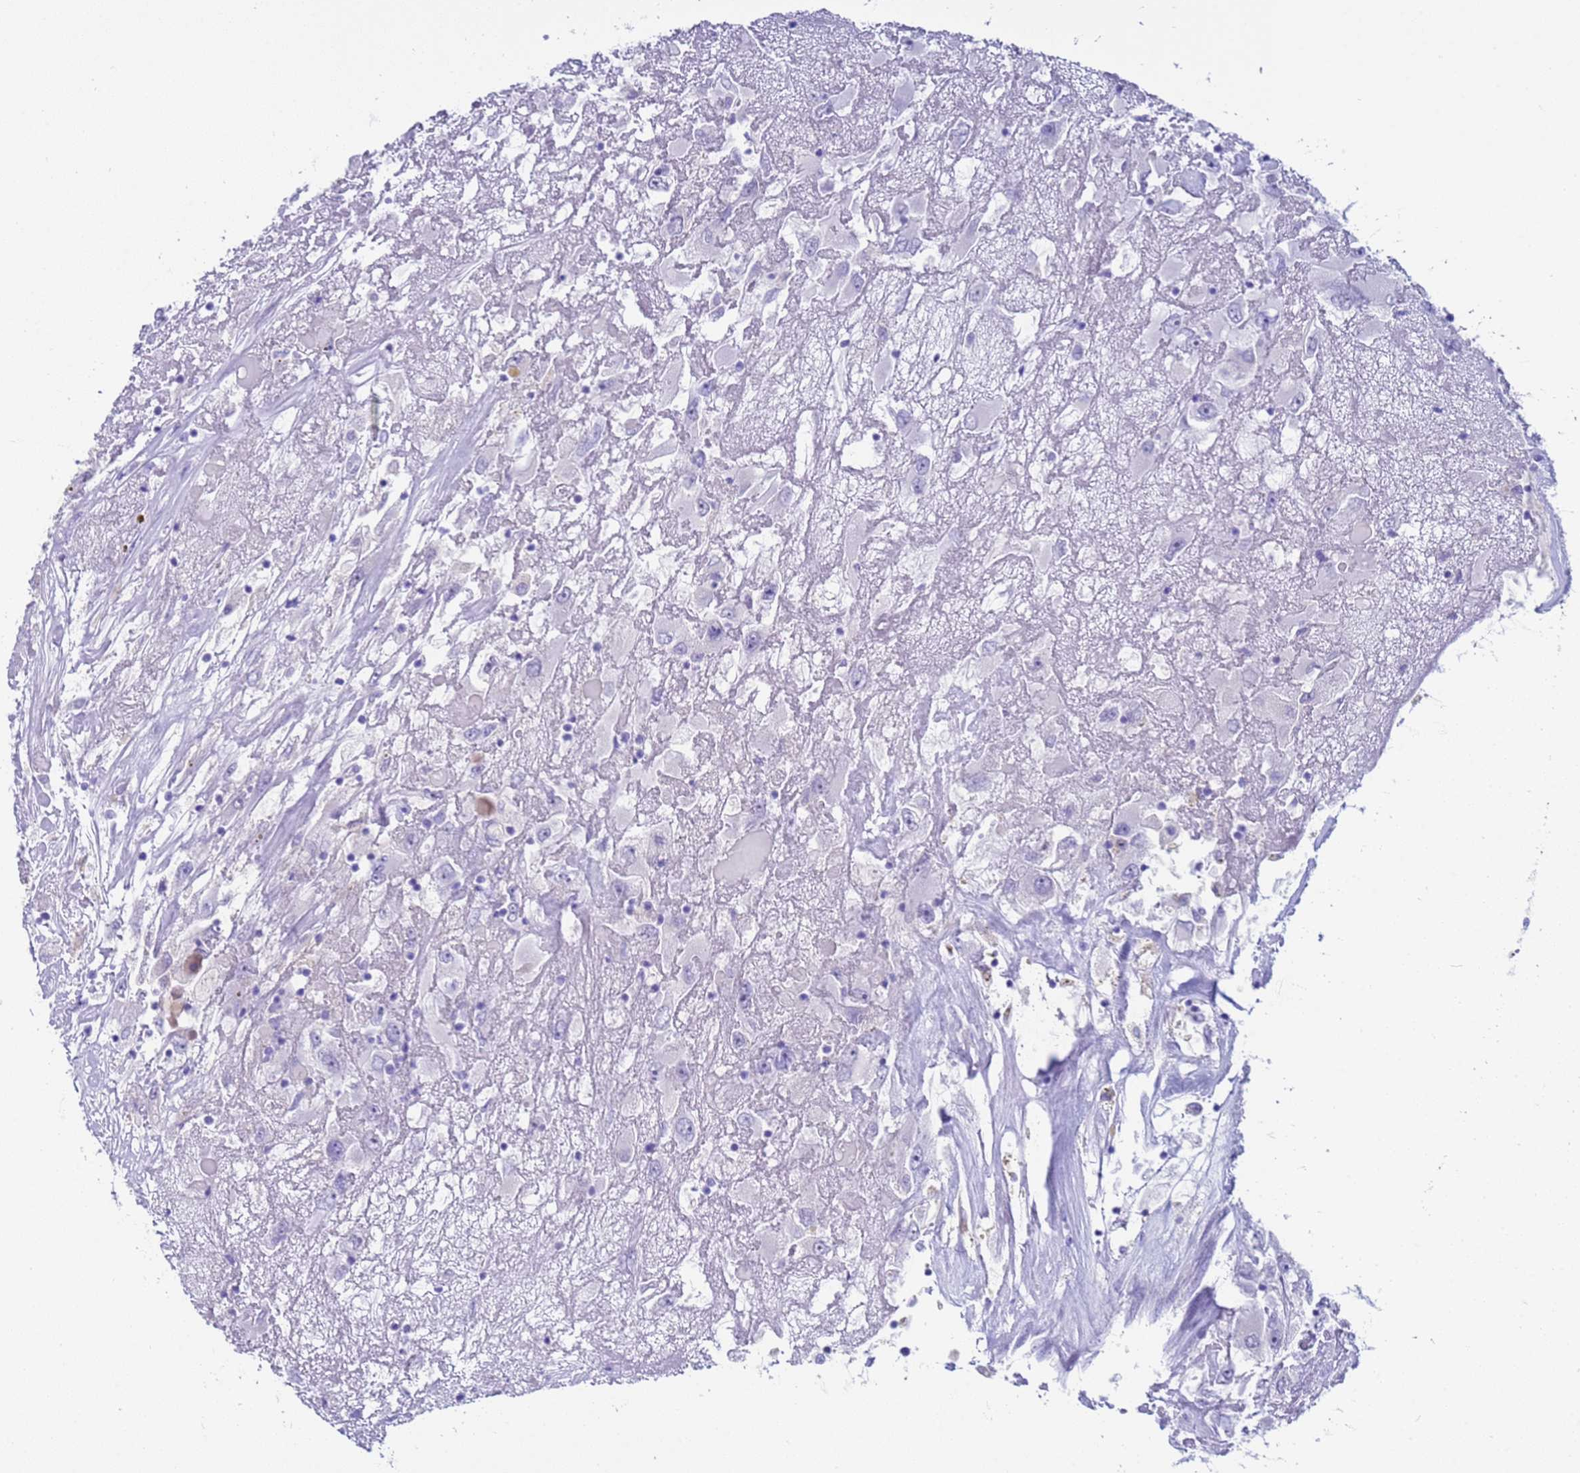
{"staining": {"intensity": "negative", "quantity": "none", "location": "none"}, "tissue": "renal cancer", "cell_type": "Tumor cells", "image_type": "cancer", "snomed": [{"axis": "morphology", "description": "Adenocarcinoma, NOS"}, {"axis": "topography", "description": "Kidney"}], "caption": "Immunohistochemistry (IHC) photomicrograph of renal adenocarcinoma stained for a protein (brown), which reveals no expression in tumor cells.", "gene": "CKM", "patient": {"sex": "female", "age": 52}}